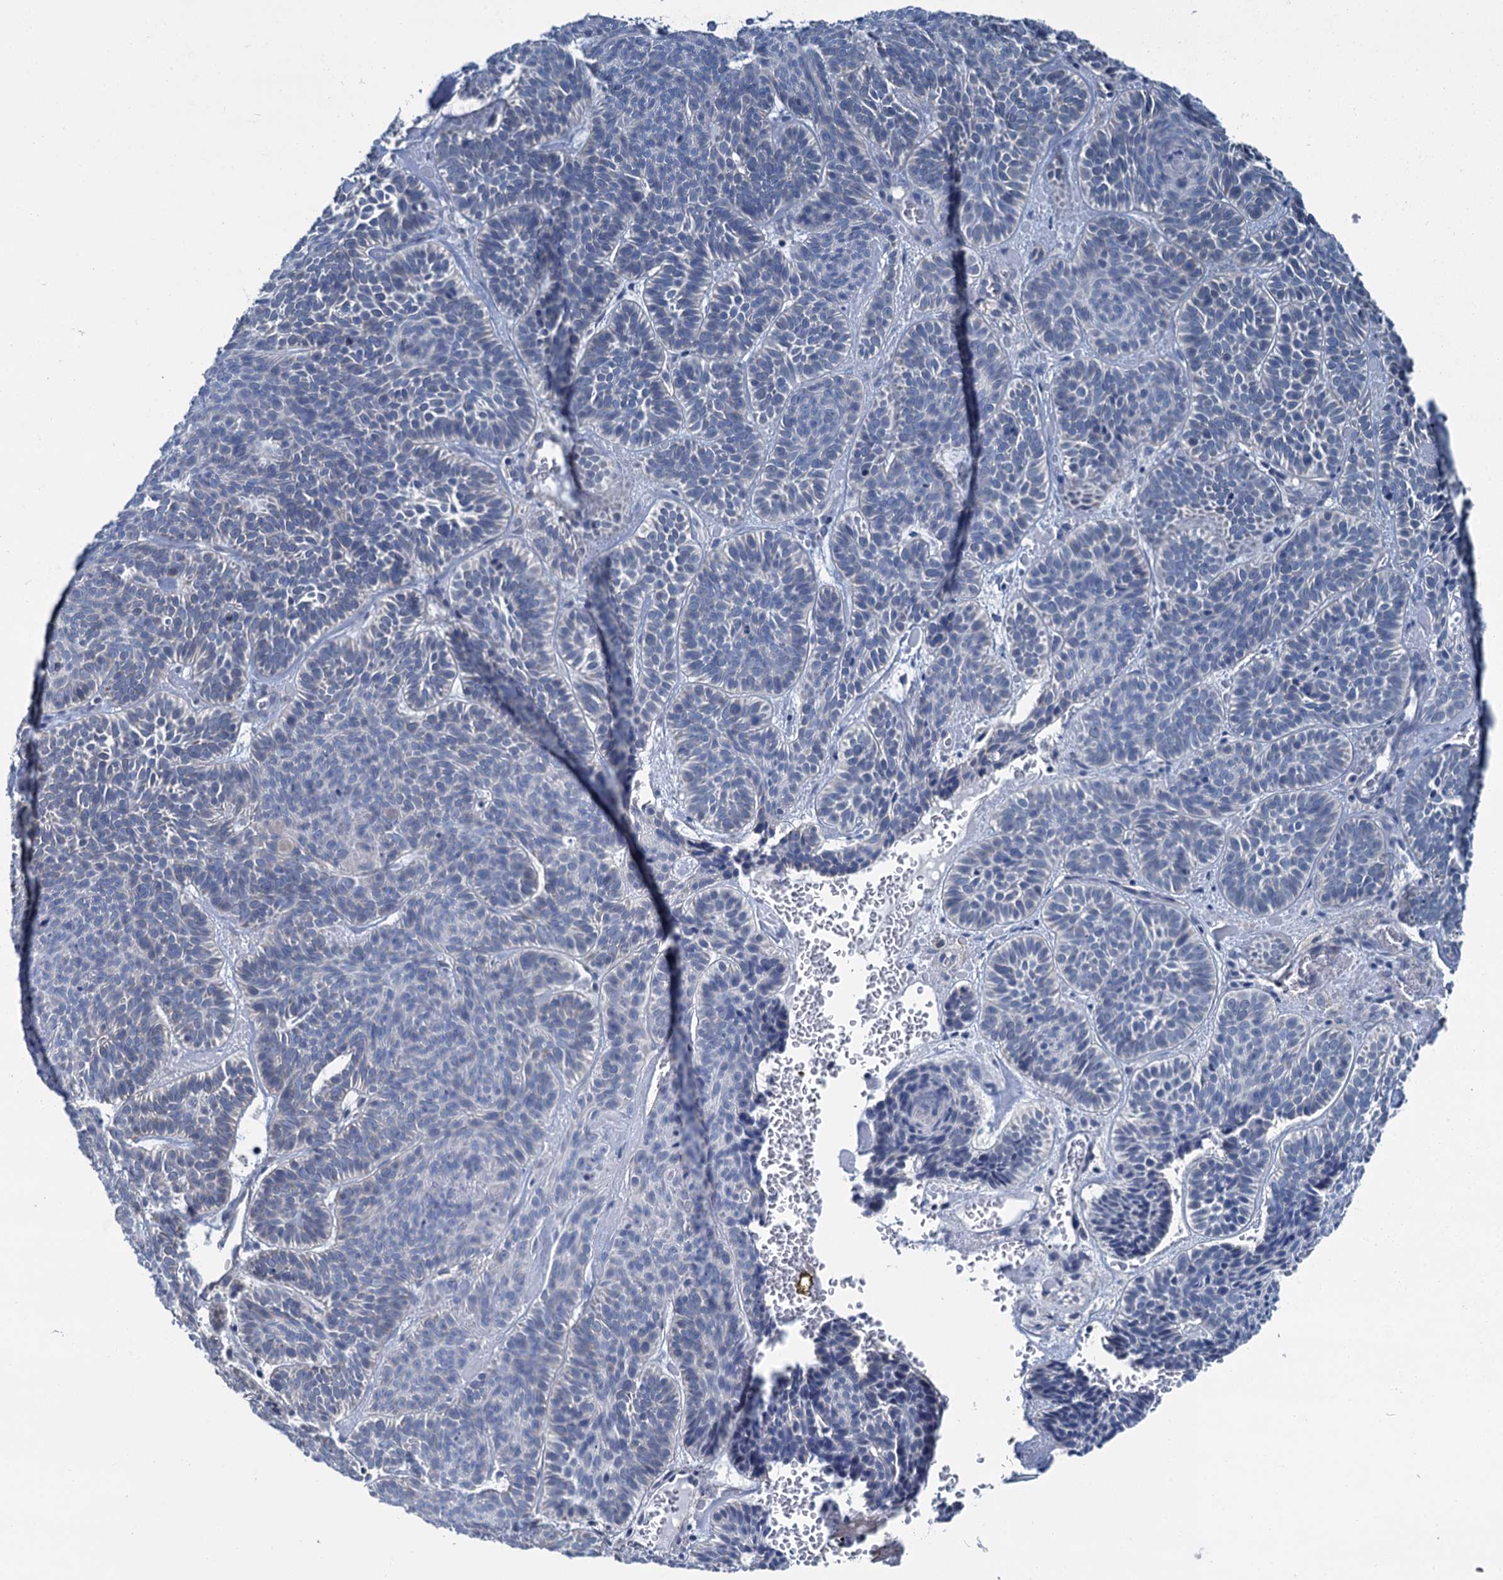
{"staining": {"intensity": "negative", "quantity": "none", "location": "none"}, "tissue": "skin cancer", "cell_type": "Tumor cells", "image_type": "cancer", "snomed": [{"axis": "morphology", "description": "Basal cell carcinoma"}, {"axis": "topography", "description": "Skin"}], "caption": "The immunohistochemistry (IHC) histopathology image has no significant expression in tumor cells of skin basal cell carcinoma tissue.", "gene": "MIOX", "patient": {"sex": "male", "age": 85}}